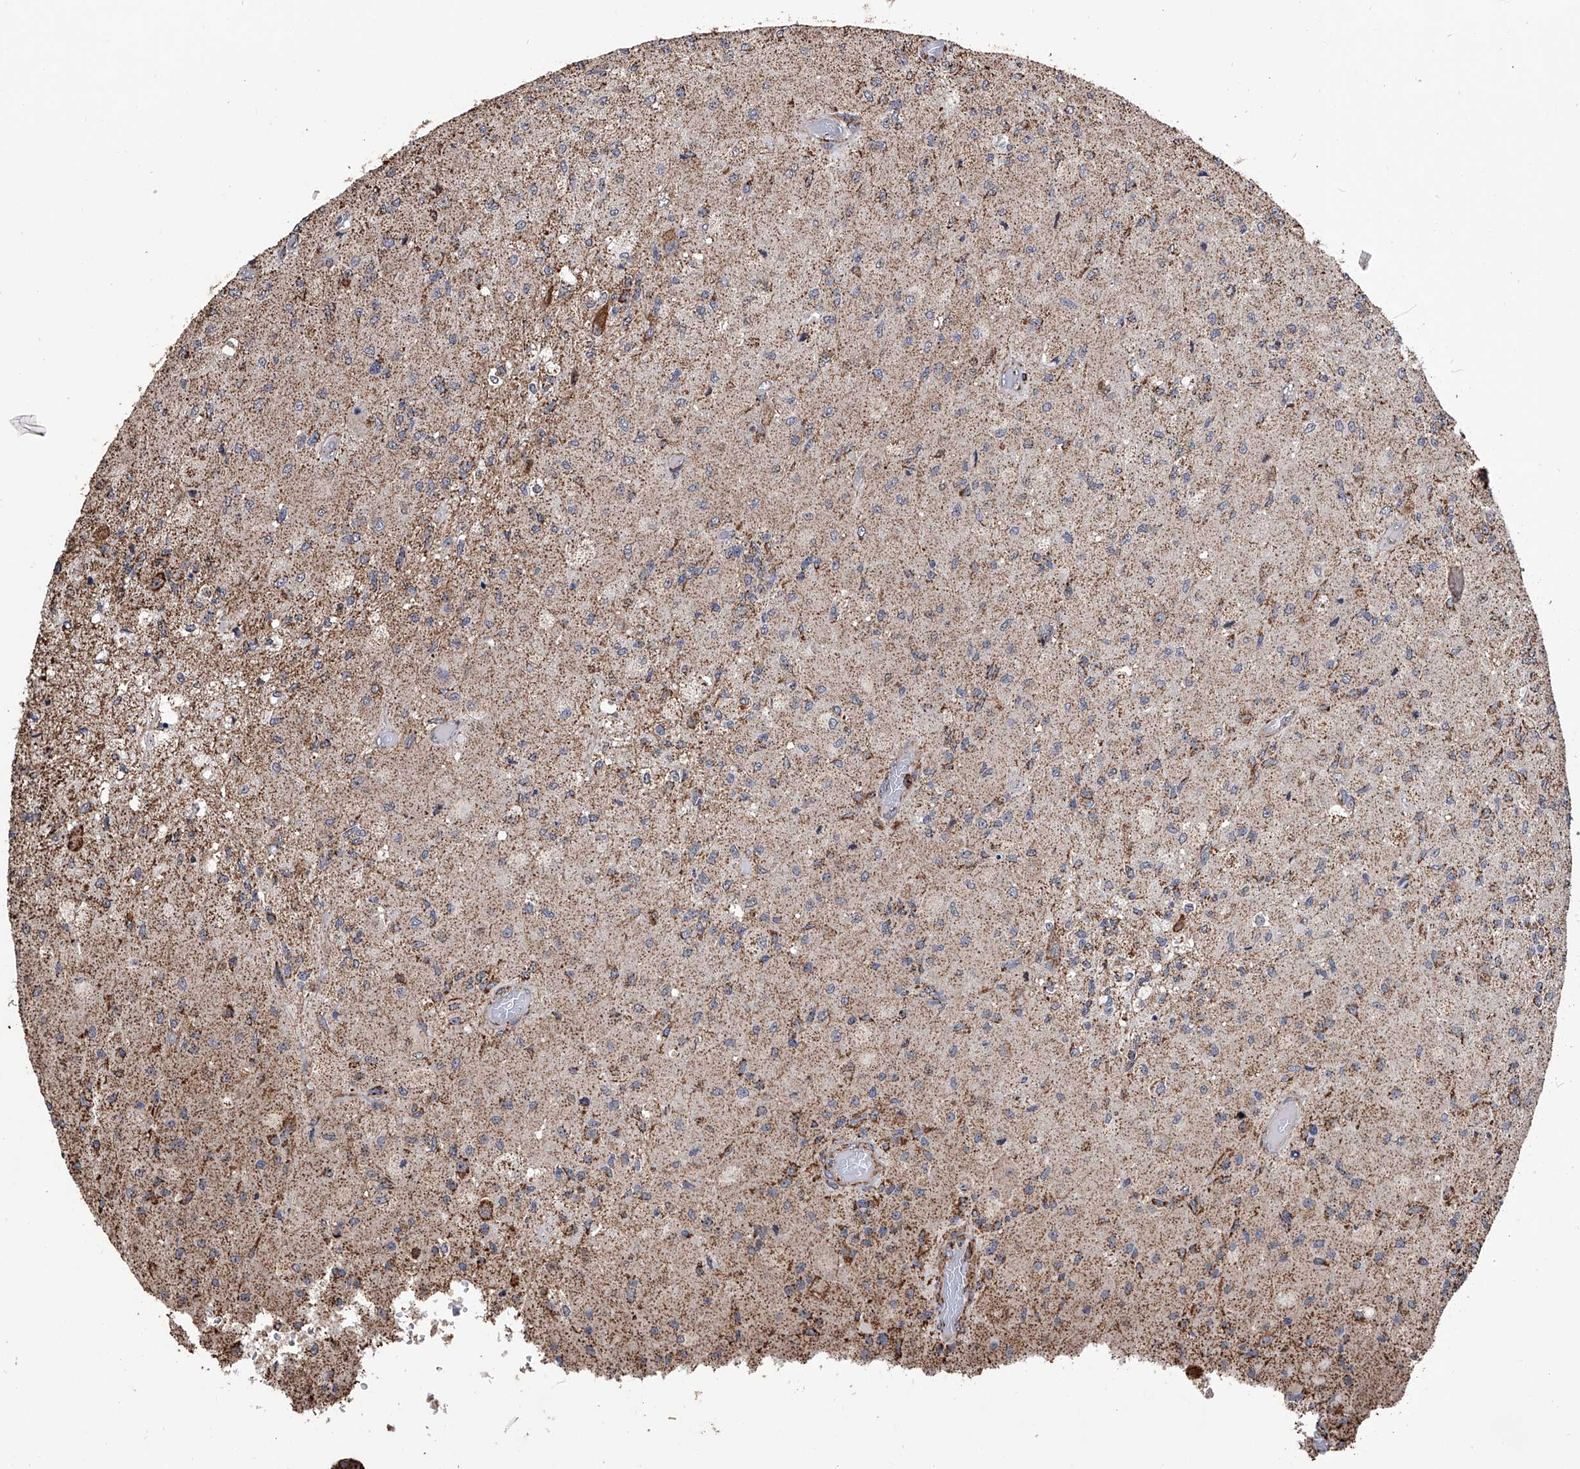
{"staining": {"intensity": "moderate", "quantity": "<25%", "location": "cytoplasmic/membranous"}, "tissue": "glioma", "cell_type": "Tumor cells", "image_type": "cancer", "snomed": [{"axis": "morphology", "description": "Normal tissue, NOS"}, {"axis": "morphology", "description": "Glioma, malignant, High grade"}, {"axis": "topography", "description": "Cerebral cortex"}], "caption": "High-power microscopy captured an IHC micrograph of glioma, revealing moderate cytoplasmic/membranous positivity in about <25% of tumor cells. (DAB (3,3'-diaminobenzidine) IHC with brightfield microscopy, high magnification).", "gene": "SMPDL3A", "patient": {"sex": "male", "age": 77}}